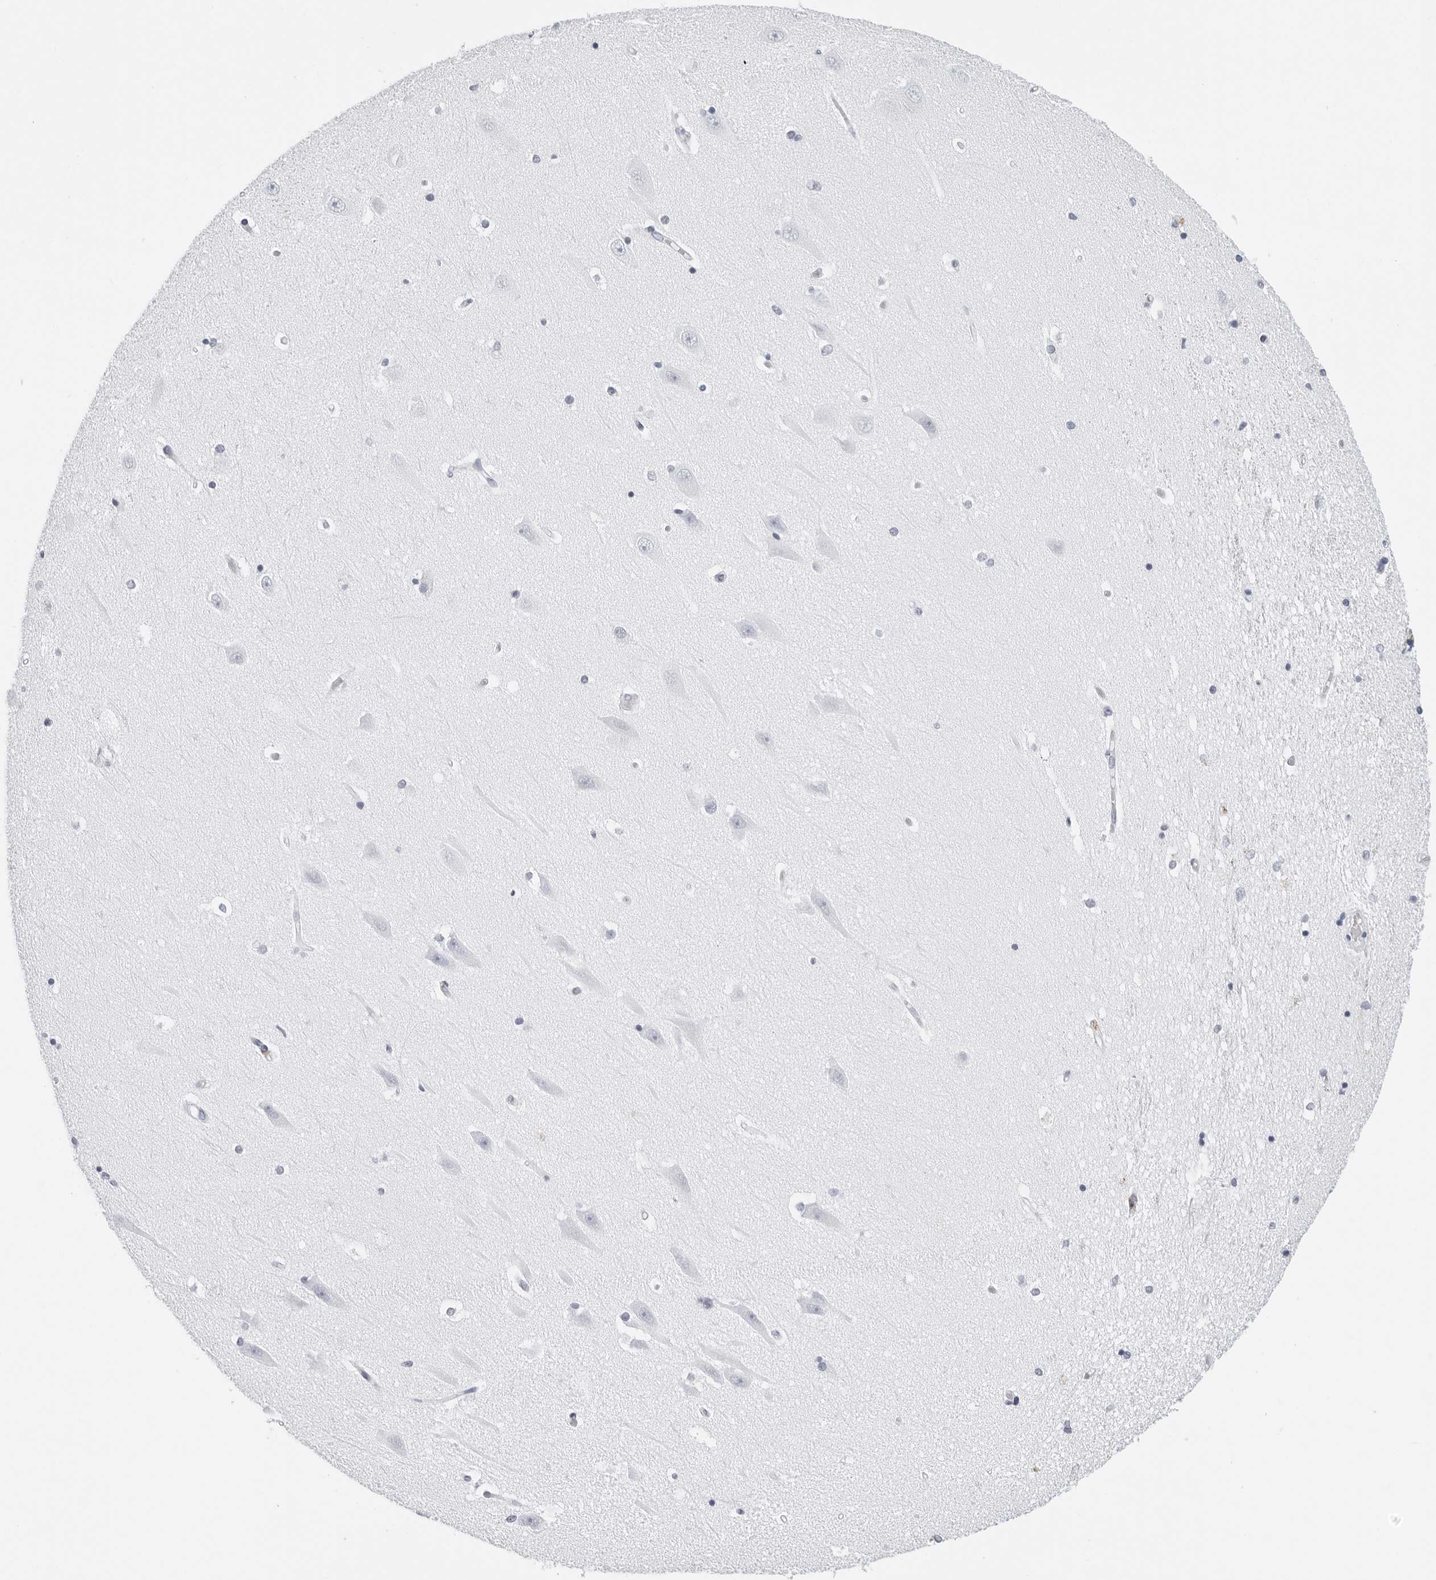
{"staining": {"intensity": "negative", "quantity": "none", "location": "none"}, "tissue": "hippocampus", "cell_type": "Glial cells", "image_type": "normal", "snomed": [{"axis": "morphology", "description": "Normal tissue, NOS"}, {"axis": "topography", "description": "Hippocampus"}], "caption": "Immunohistochemical staining of unremarkable human hippocampus exhibits no significant expression in glial cells. Brightfield microscopy of immunohistochemistry stained with DAB (3,3'-diaminobenzidine) (brown) and hematoxylin (blue), captured at high magnification.", "gene": "CST1", "patient": {"sex": "male", "age": 45}}